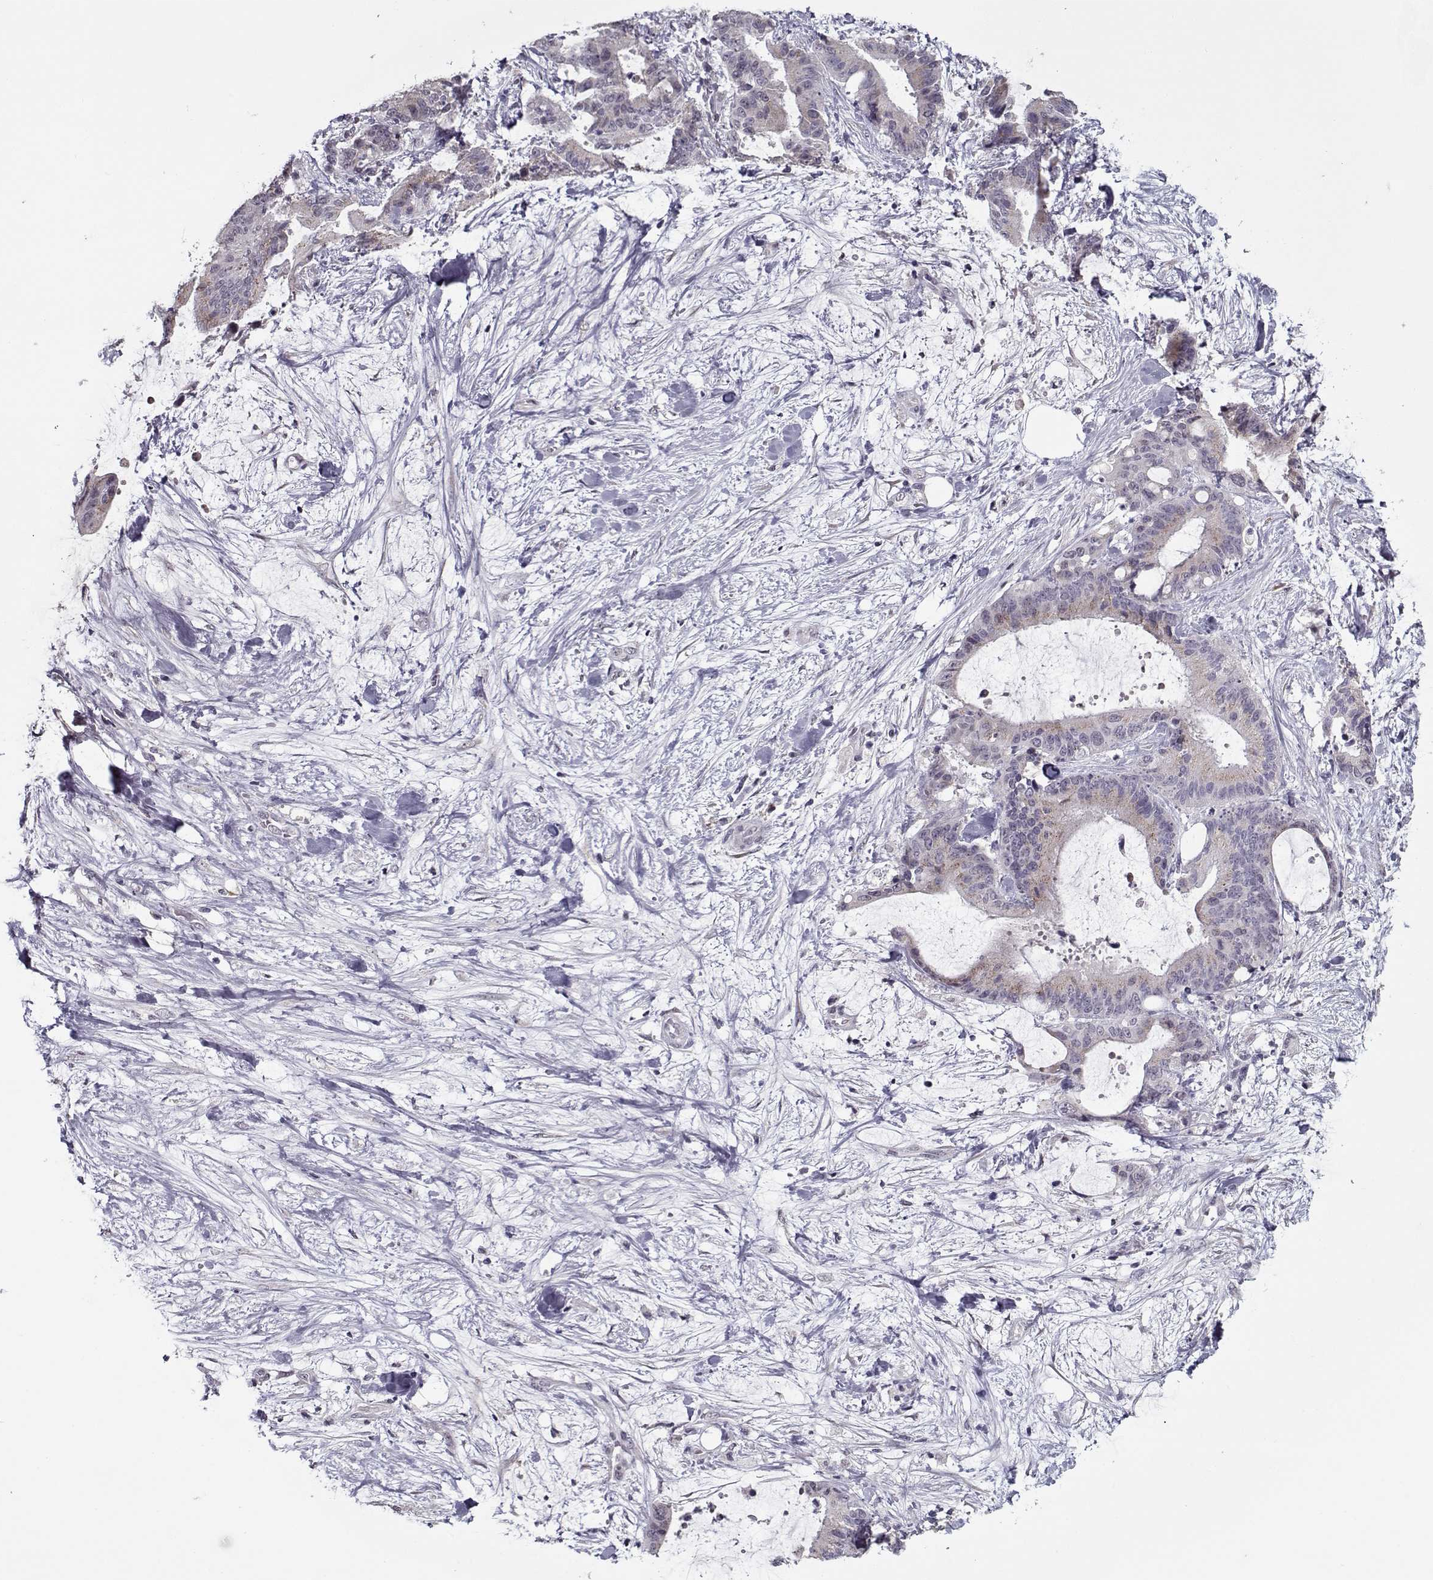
{"staining": {"intensity": "weak", "quantity": "25%-75%", "location": "cytoplasmic/membranous"}, "tissue": "liver cancer", "cell_type": "Tumor cells", "image_type": "cancer", "snomed": [{"axis": "morphology", "description": "Cholangiocarcinoma"}, {"axis": "topography", "description": "Liver"}], "caption": "DAB immunohistochemical staining of liver cancer (cholangiocarcinoma) reveals weak cytoplasmic/membranous protein expression in about 25%-75% of tumor cells.", "gene": "SEC16B", "patient": {"sex": "female", "age": 73}}